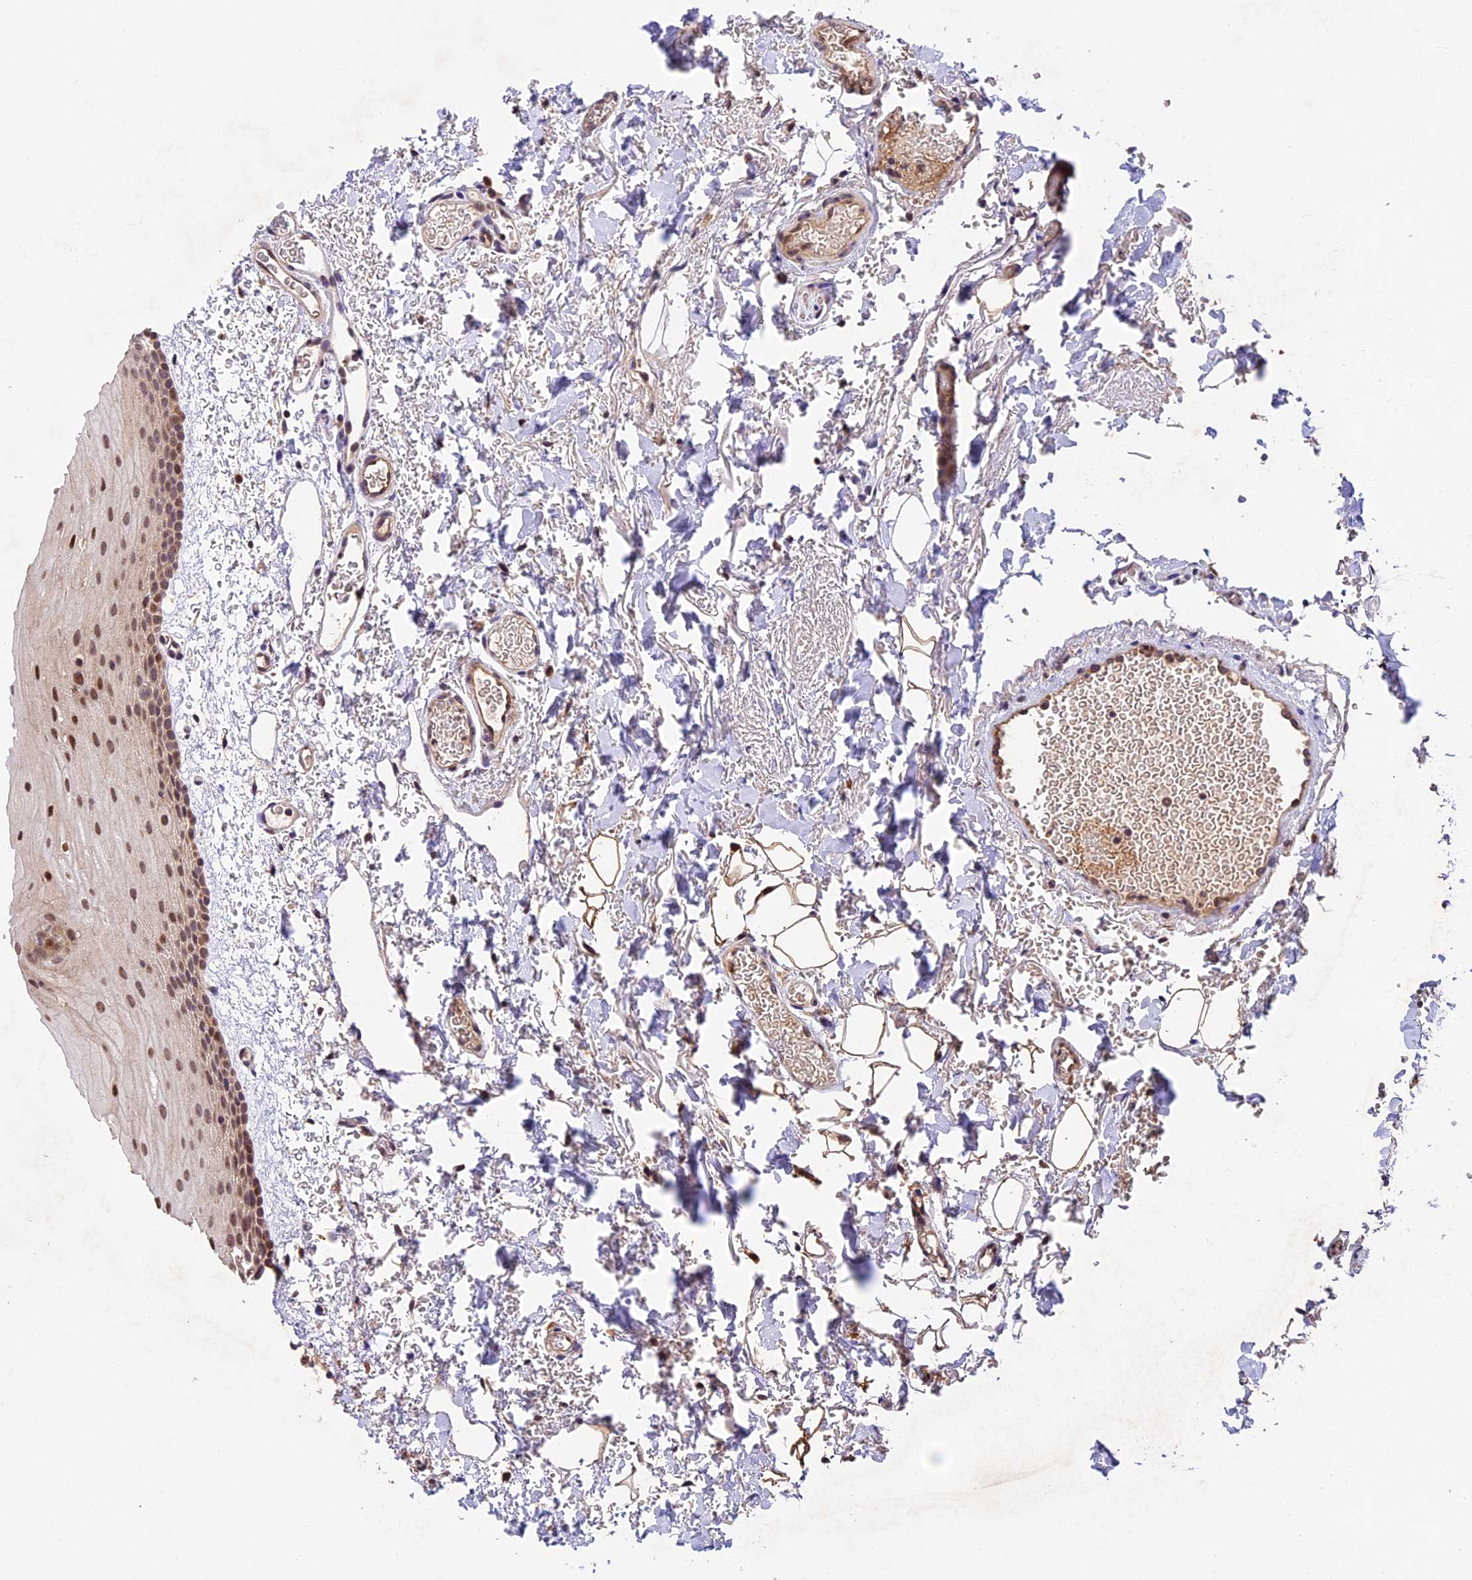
{"staining": {"intensity": "moderate", "quantity": ">75%", "location": "nuclear"}, "tissue": "oral mucosa", "cell_type": "Squamous epithelial cells", "image_type": "normal", "snomed": [{"axis": "morphology", "description": "Normal tissue, NOS"}, {"axis": "topography", "description": "Oral tissue"}], "caption": "Protein positivity by immunohistochemistry (IHC) demonstrates moderate nuclear expression in about >75% of squamous epithelial cells in unremarkable oral mucosa. Immunohistochemistry stains the protein in brown and the nuclei are stained blue.", "gene": "CDKN2AIP", "patient": {"sex": "female", "age": 70}}